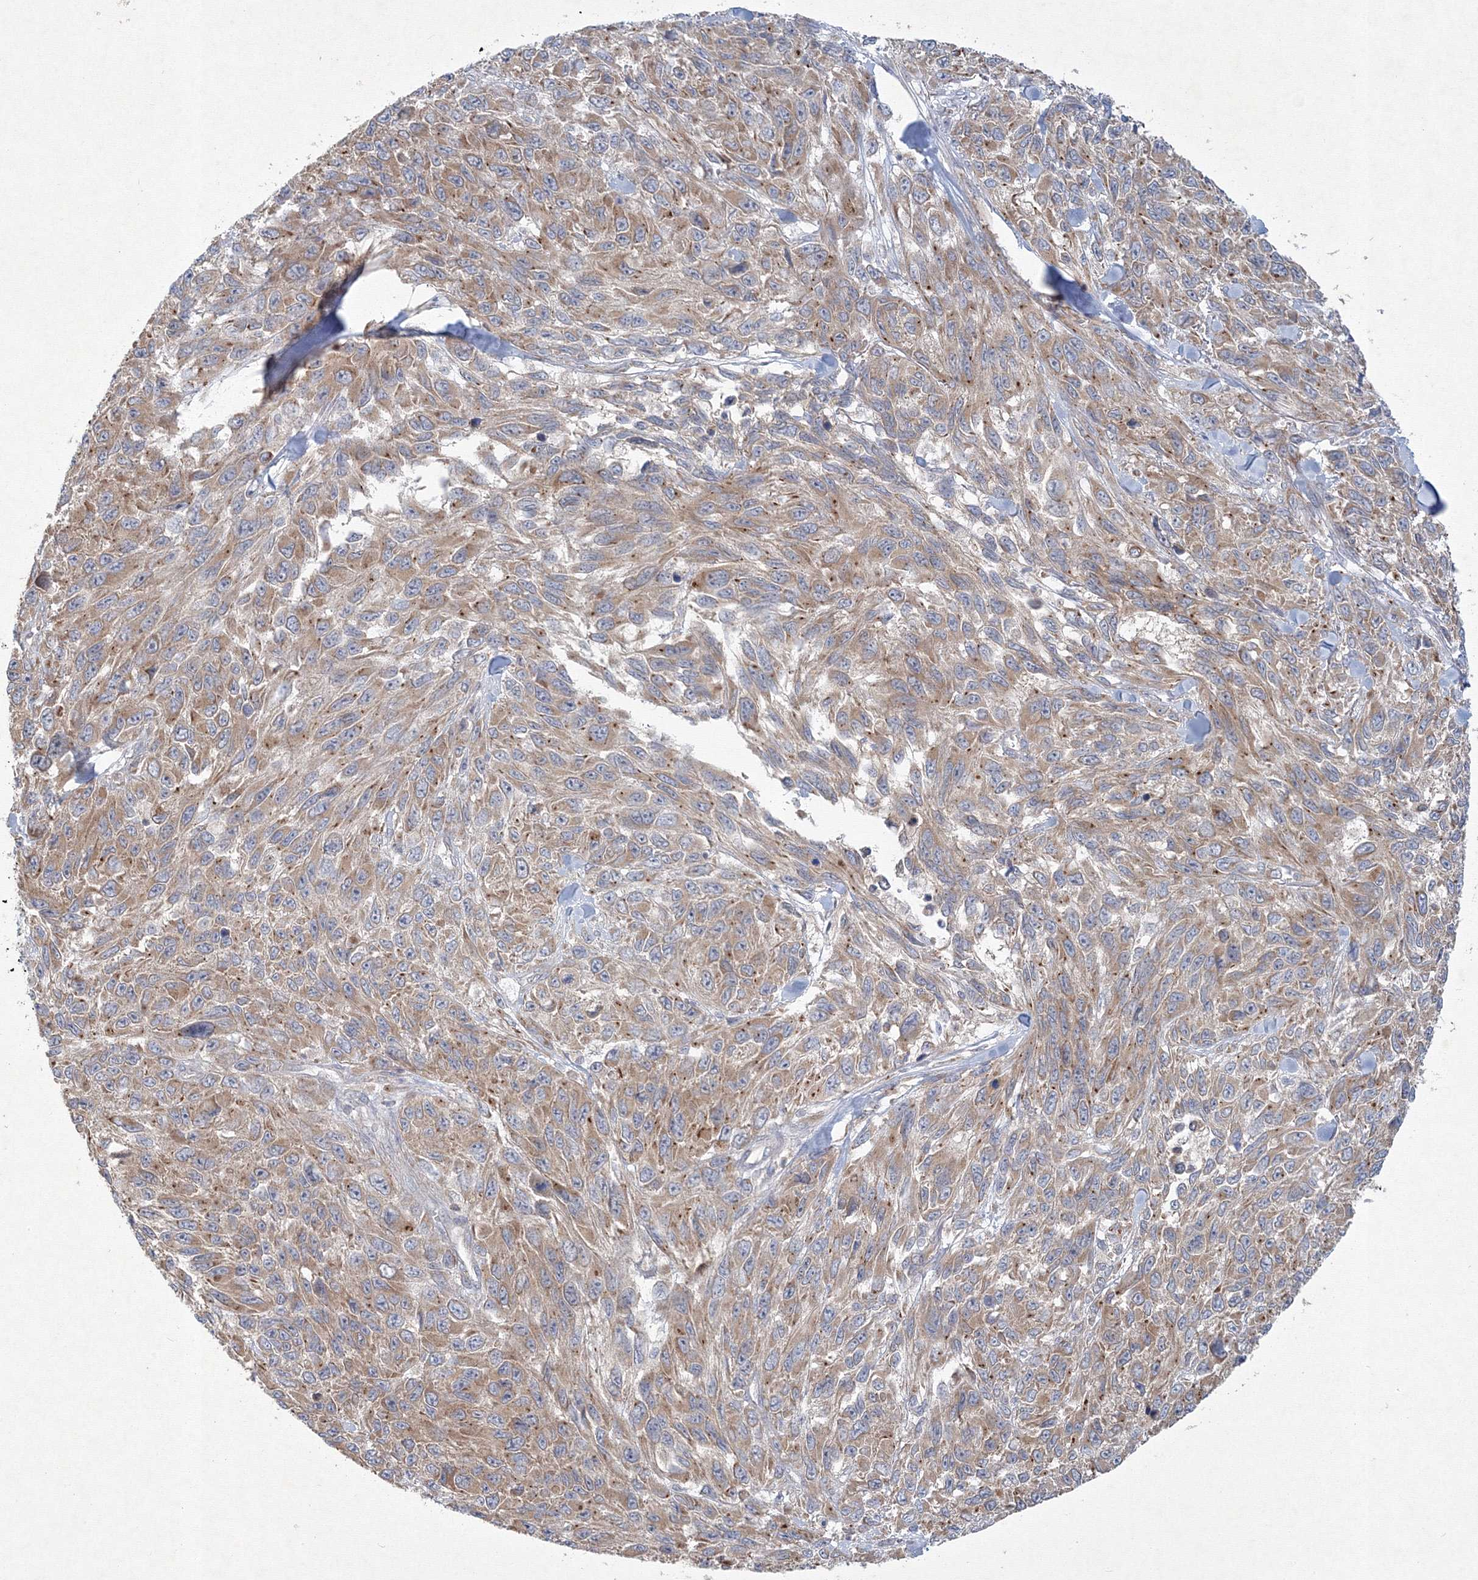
{"staining": {"intensity": "moderate", "quantity": ">75%", "location": "cytoplasmic/membranous"}, "tissue": "melanoma", "cell_type": "Tumor cells", "image_type": "cancer", "snomed": [{"axis": "morphology", "description": "Malignant melanoma, NOS"}, {"axis": "topography", "description": "Skin"}], "caption": "Melanoma was stained to show a protein in brown. There is medium levels of moderate cytoplasmic/membranous positivity in about >75% of tumor cells. Nuclei are stained in blue.", "gene": "WDR49", "patient": {"sex": "female", "age": 96}}